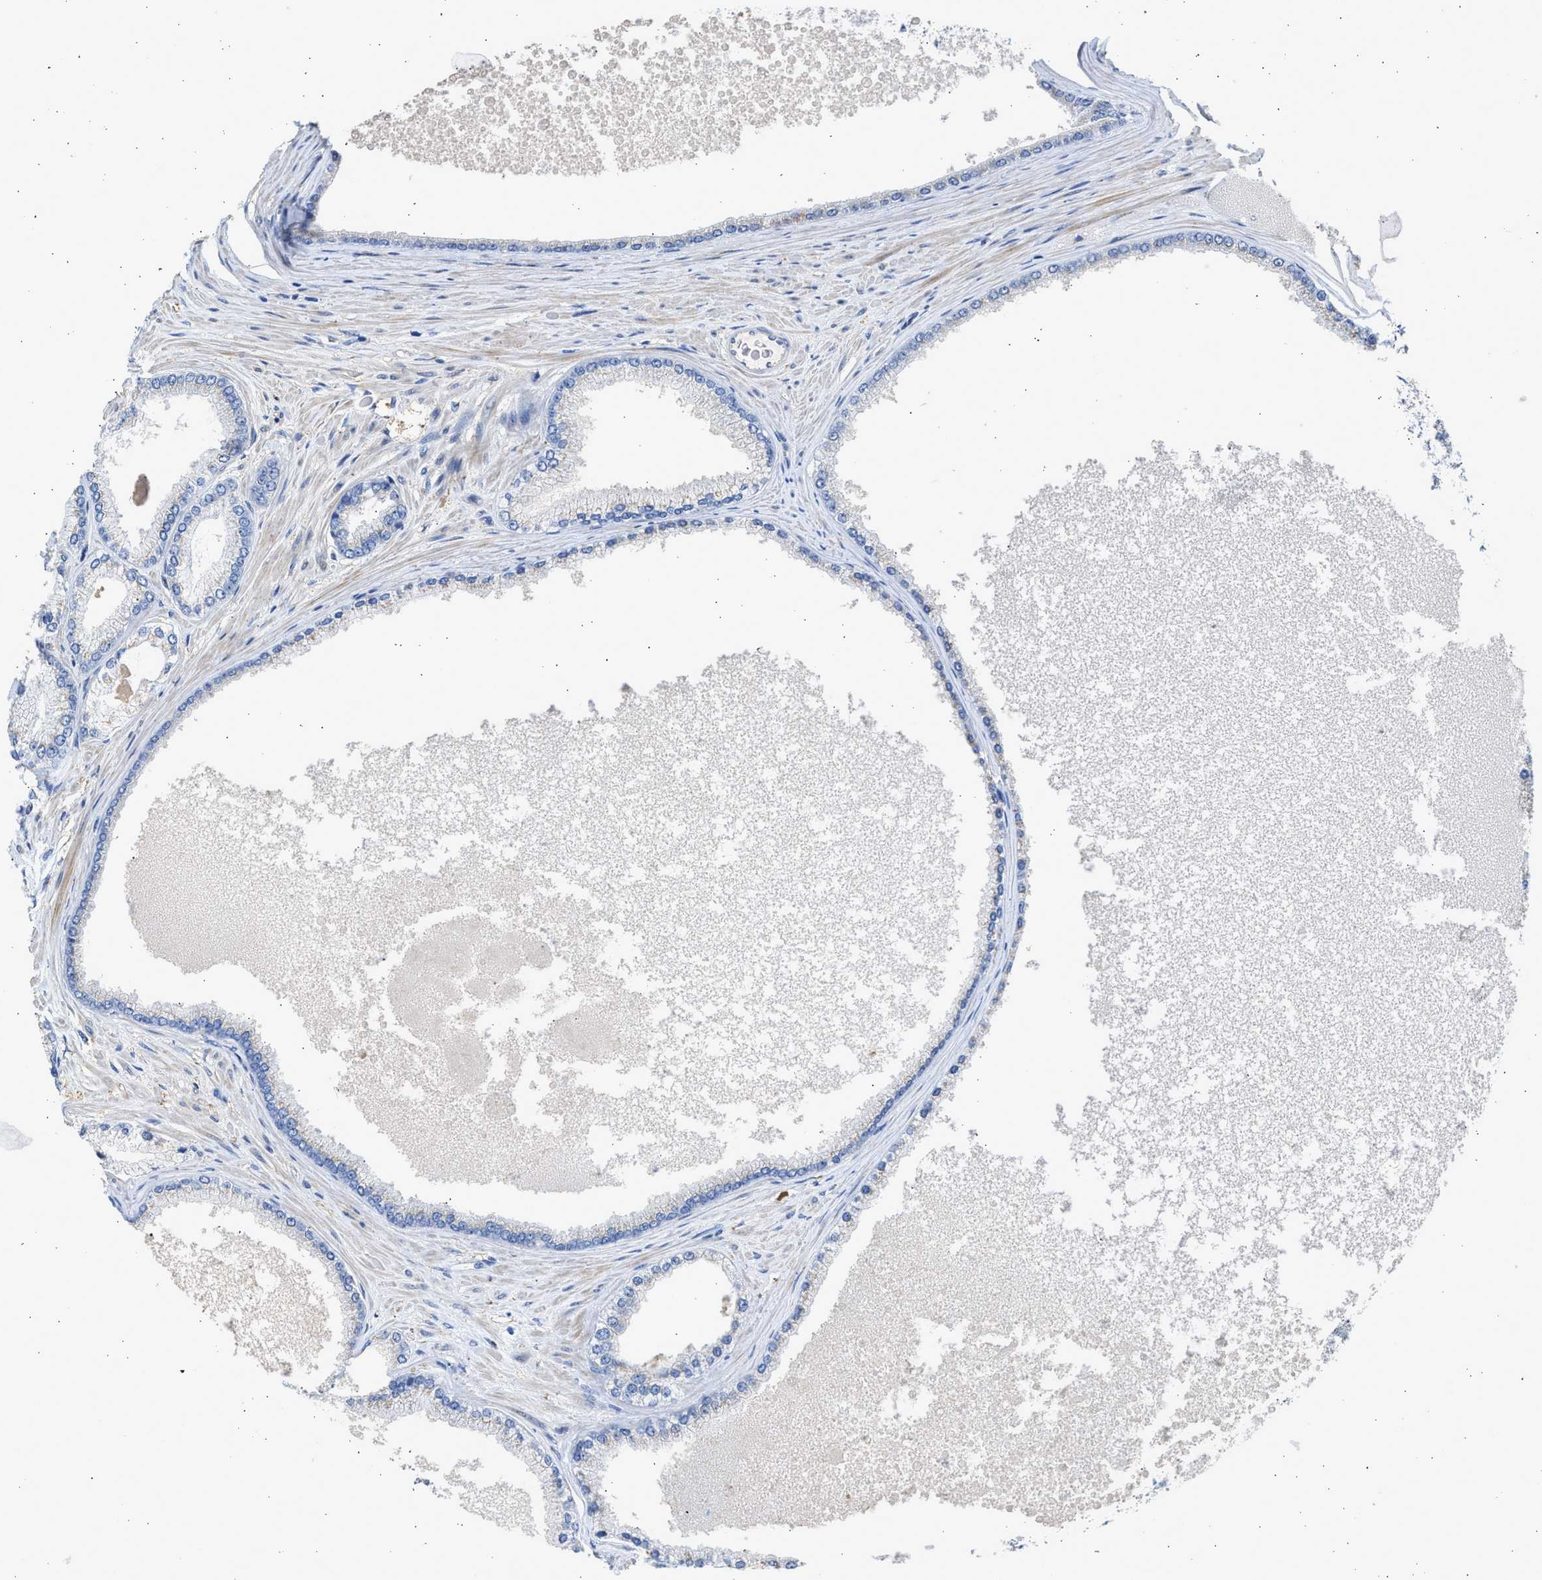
{"staining": {"intensity": "weak", "quantity": "25%-75%", "location": "cytoplasmic/membranous"}, "tissue": "prostate cancer", "cell_type": "Tumor cells", "image_type": "cancer", "snomed": [{"axis": "morphology", "description": "Adenocarcinoma, High grade"}, {"axis": "topography", "description": "Prostate"}], "caption": "Prostate adenocarcinoma (high-grade) tissue shows weak cytoplasmic/membranous positivity in about 25%-75% of tumor cells, visualized by immunohistochemistry.", "gene": "IPO8", "patient": {"sex": "male", "age": 61}}